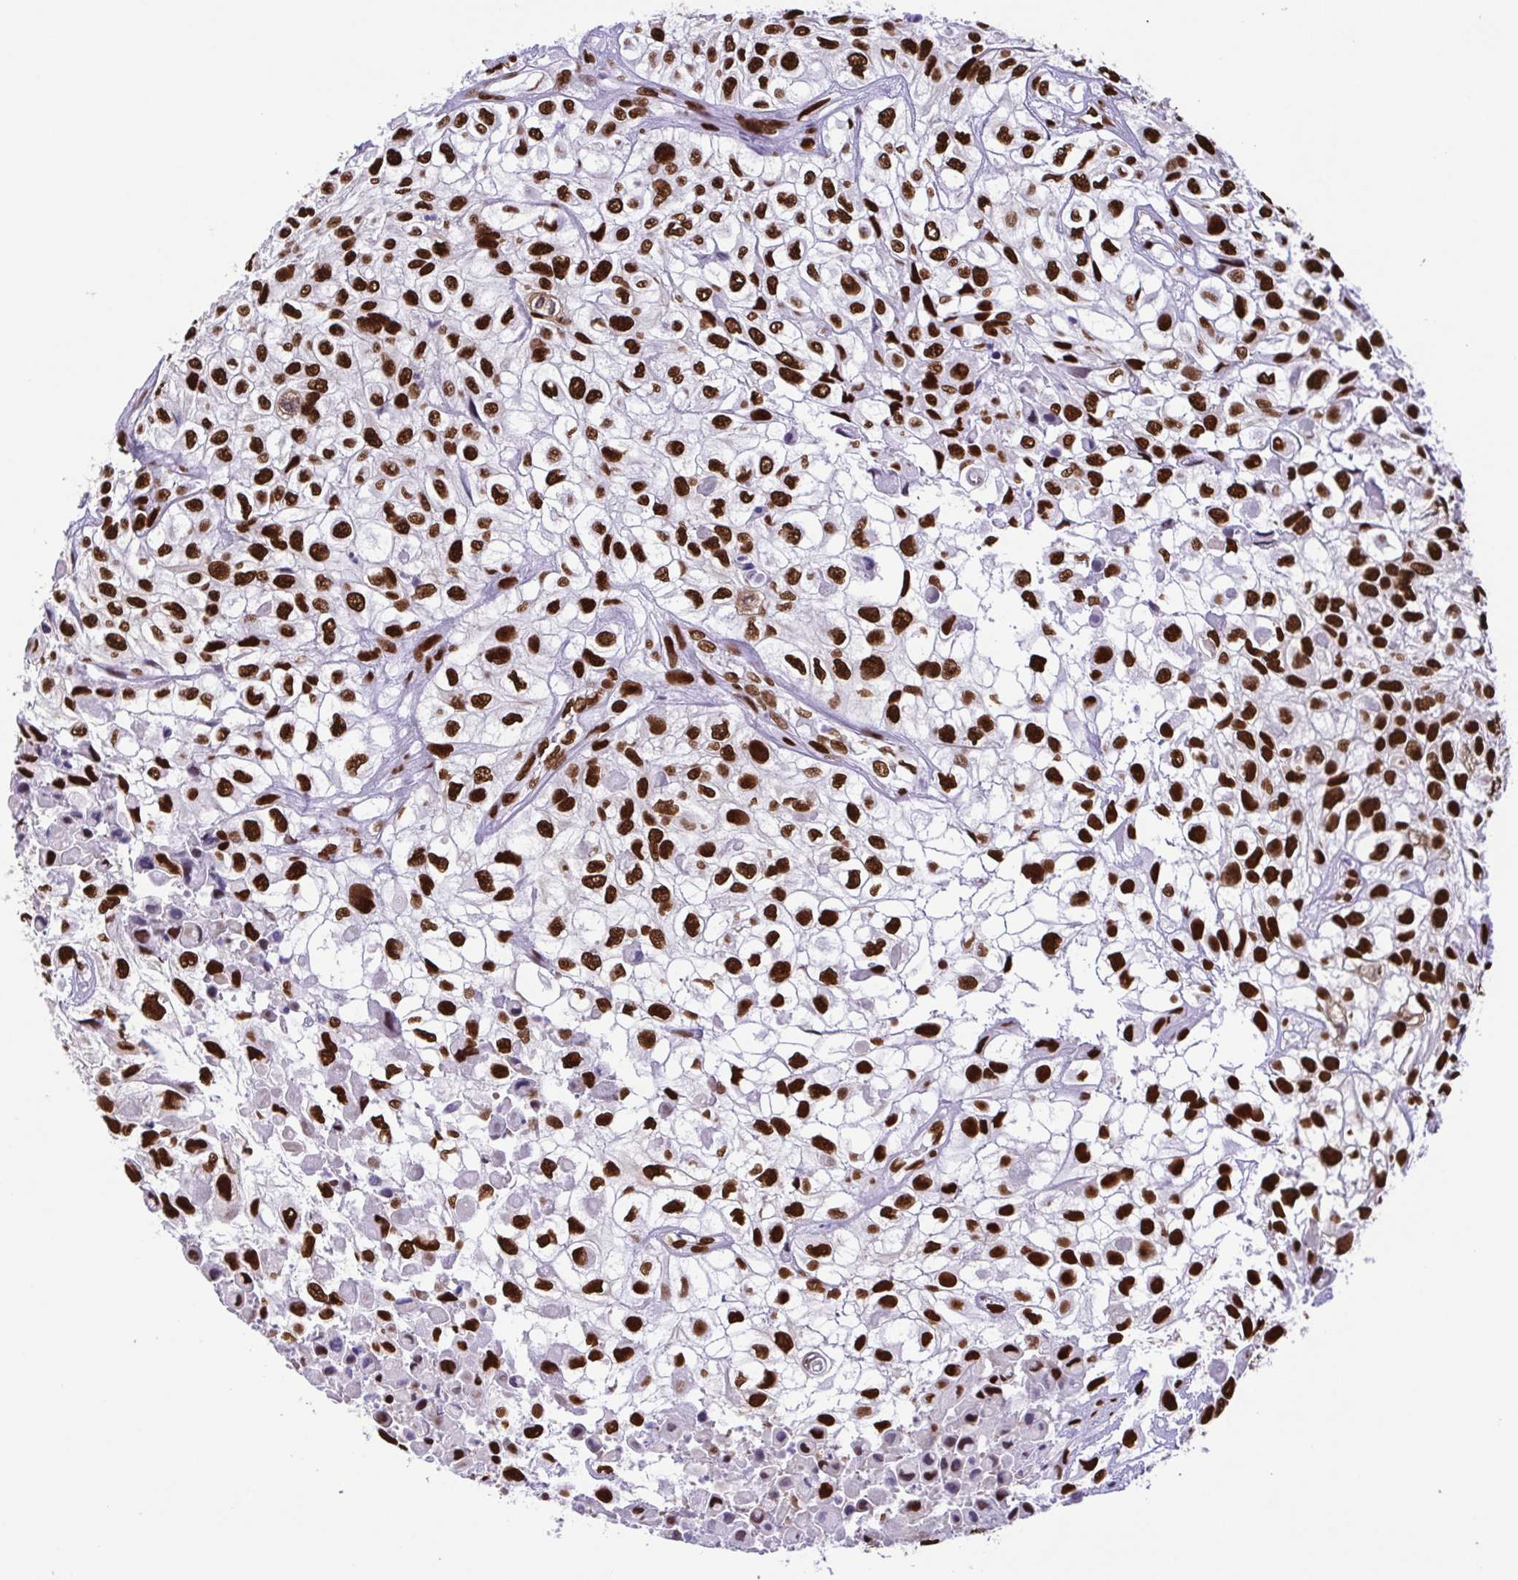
{"staining": {"intensity": "strong", "quantity": ">75%", "location": "nuclear"}, "tissue": "urothelial cancer", "cell_type": "Tumor cells", "image_type": "cancer", "snomed": [{"axis": "morphology", "description": "Urothelial carcinoma, High grade"}, {"axis": "topography", "description": "Urinary bladder"}], "caption": "Strong nuclear protein staining is identified in approximately >75% of tumor cells in urothelial carcinoma (high-grade). The staining was performed using DAB (3,3'-diaminobenzidine), with brown indicating positive protein expression. Nuclei are stained blue with hematoxylin.", "gene": "TRIM28", "patient": {"sex": "male", "age": 56}}